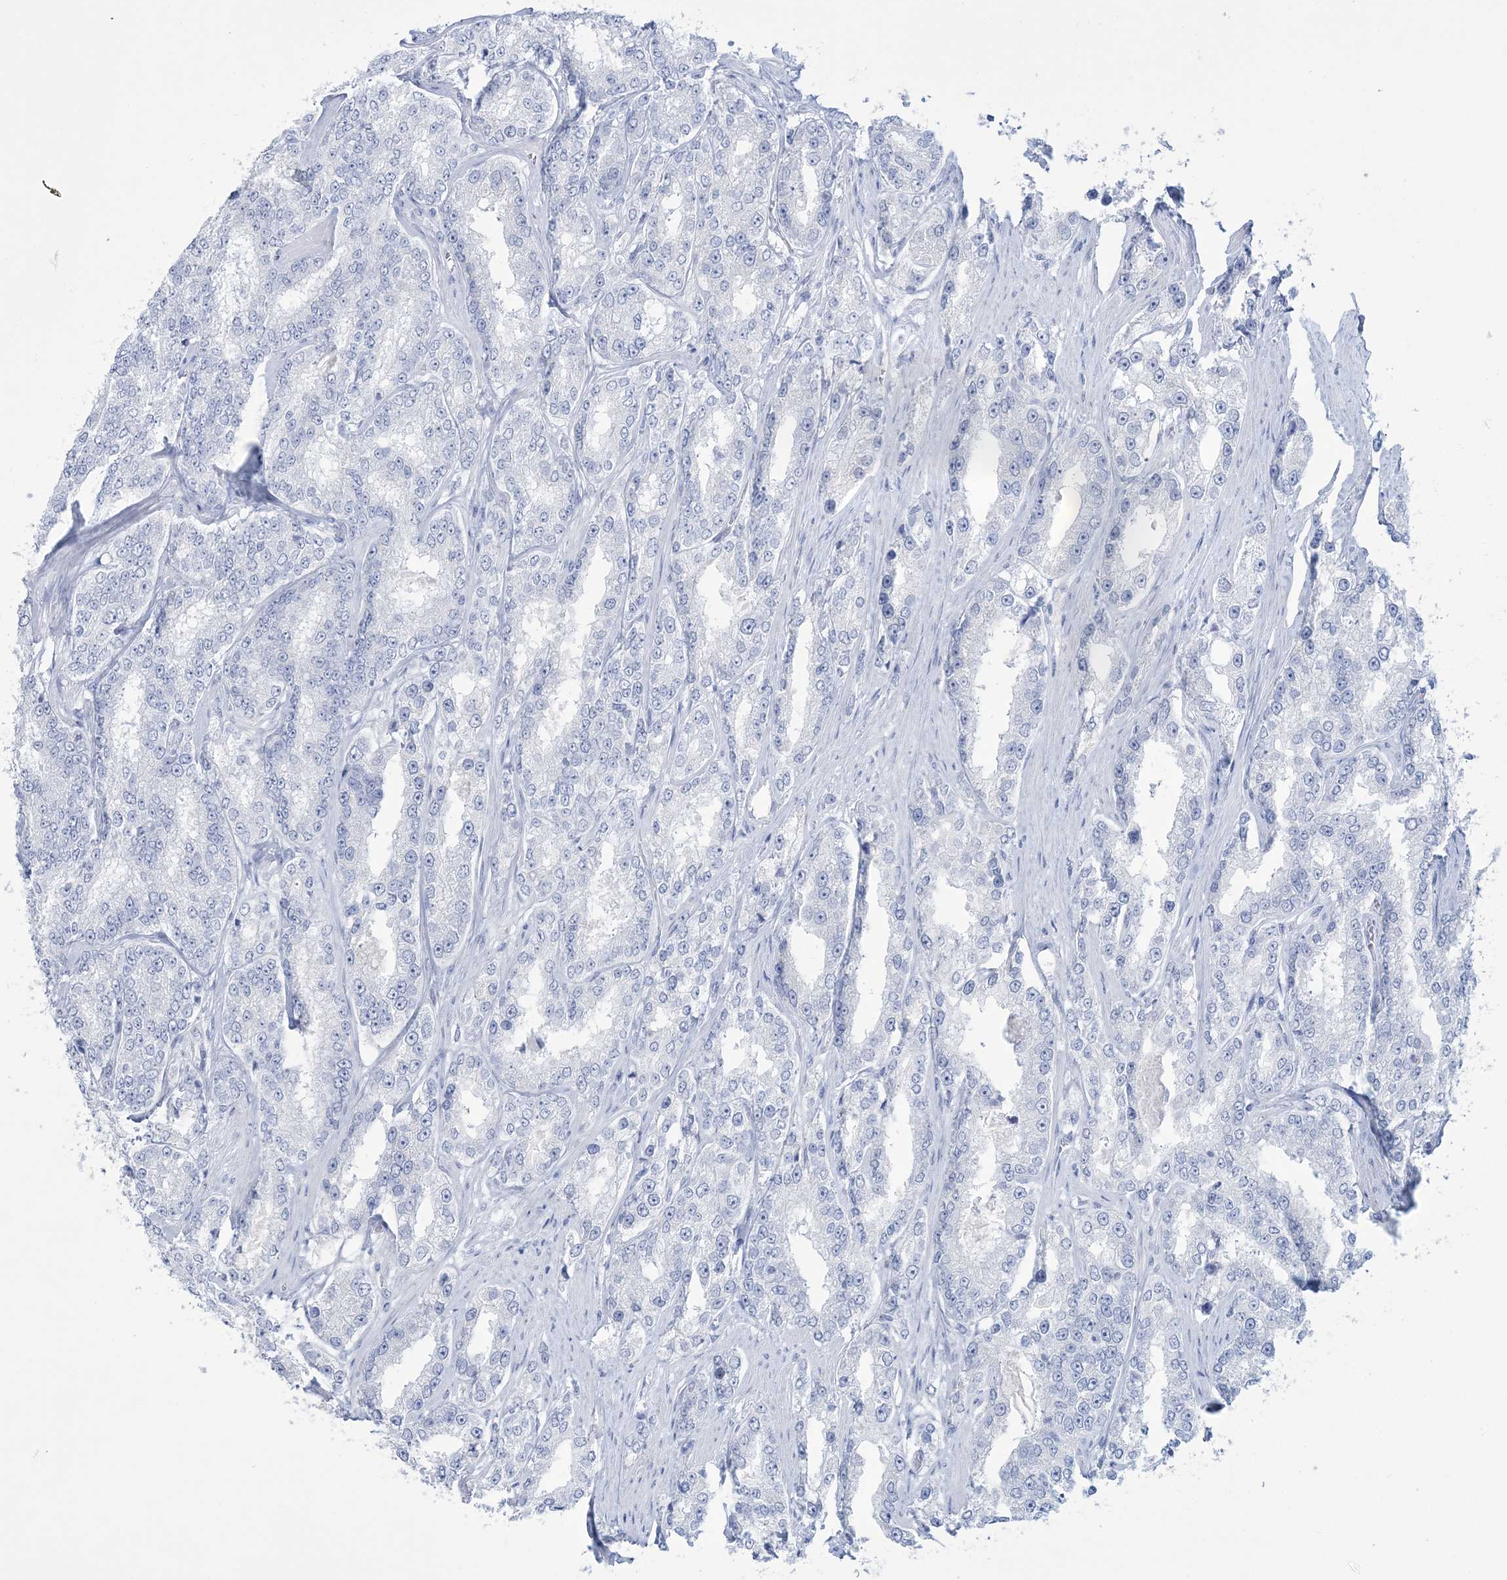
{"staining": {"intensity": "negative", "quantity": "none", "location": "none"}, "tissue": "prostate cancer", "cell_type": "Tumor cells", "image_type": "cancer", "snomed": [{"axis": "morphology", "description": "Normal tissue, NOS"}, {"axis": "morphology", "description": "Adenocarcinoma, High grade"}, {"axis": "topography", "description": "Prostate"}], "caption": "Image shows no protein staining in tumor cells of prostate cancer (high-grade adenocarcinoma) tissue.", "gene": "RBP2", "patient": {"sex": "male", "age": 83}}